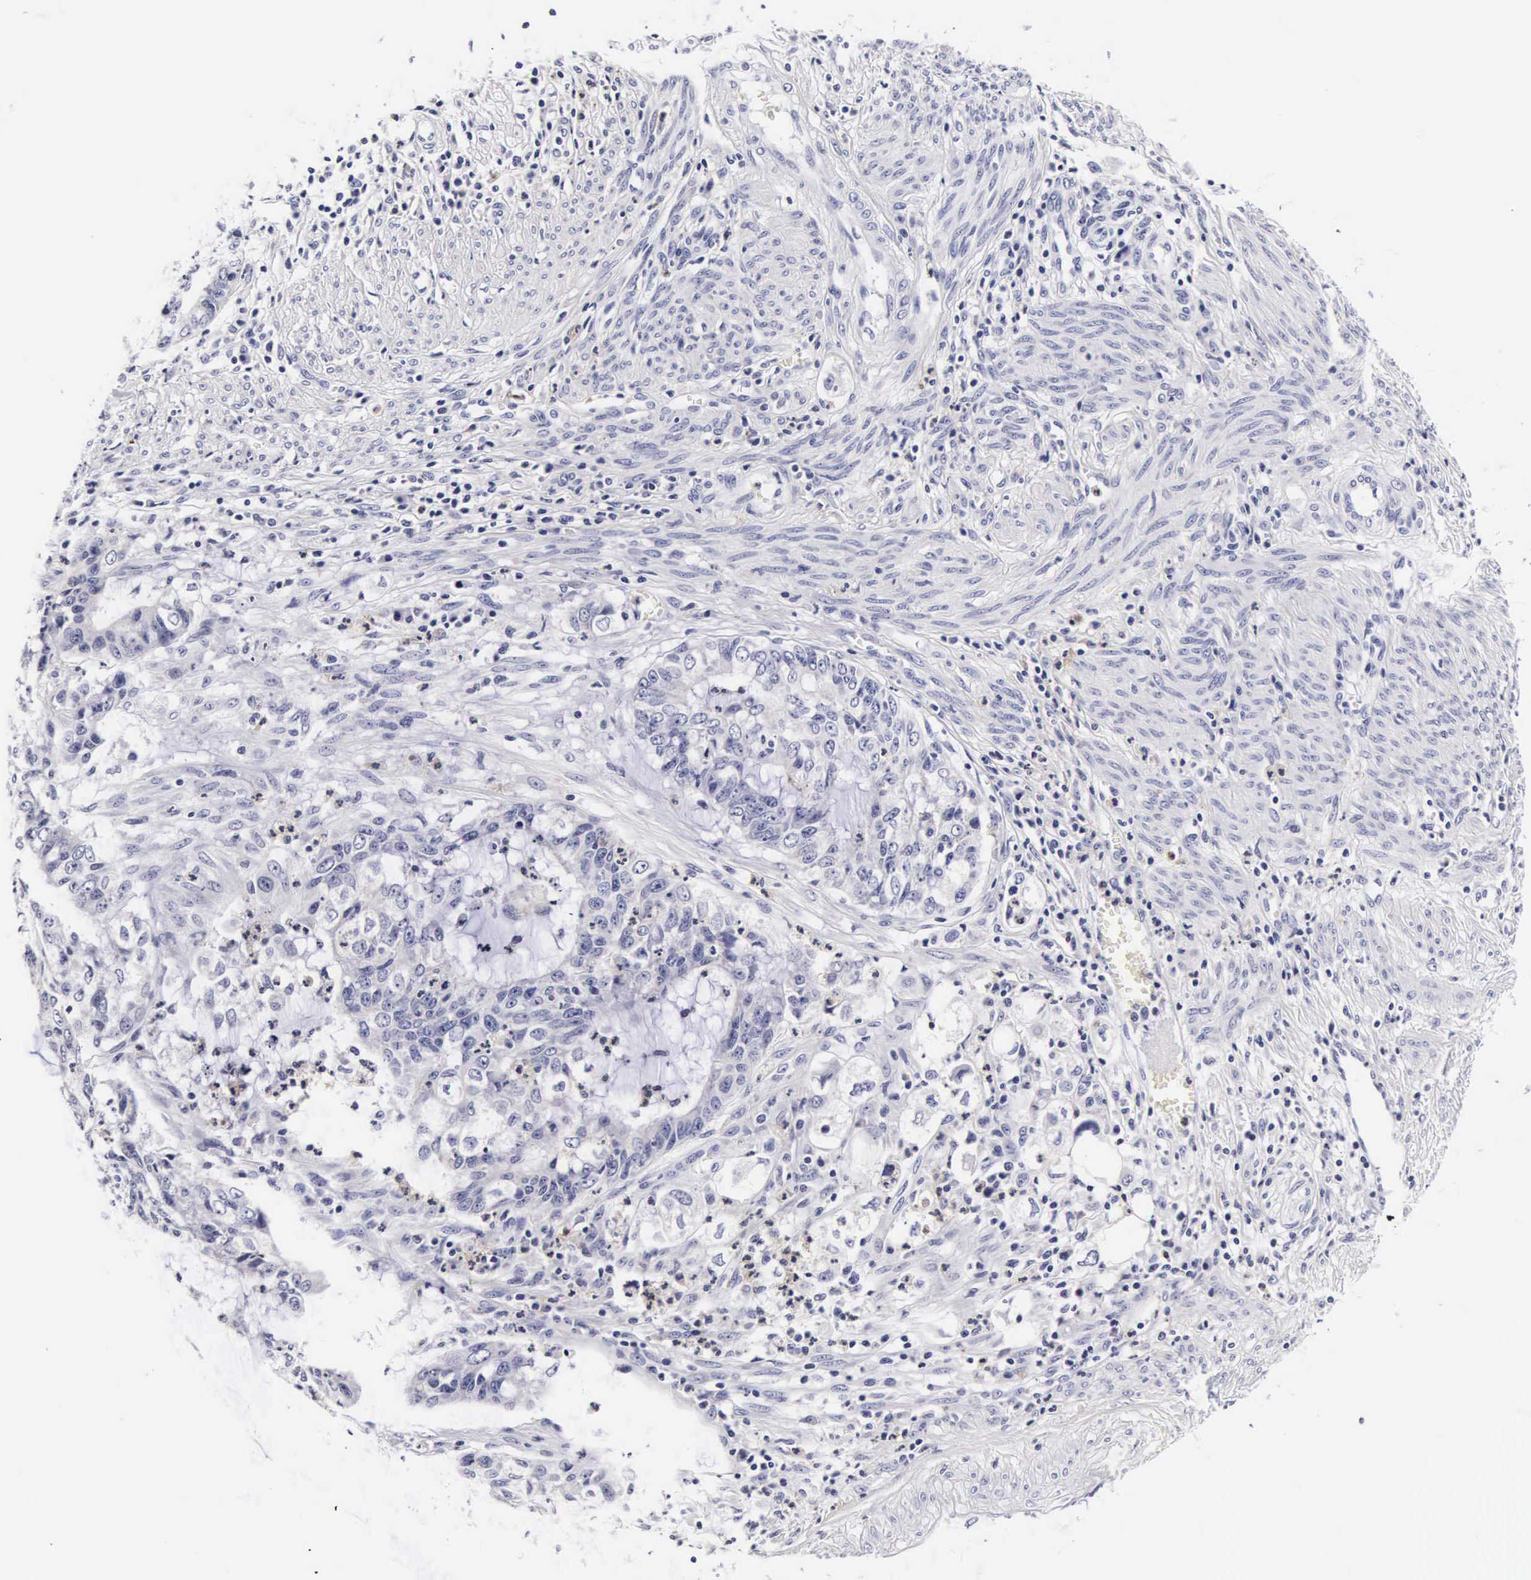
{"staining": {"intensity": "negative", "quantity": "none", "location": "none"}, "tissue": "endometrial cancer", "cell_type": "Tumor cells", "image_type": "cancer", "snomed": [{"axis": "morphology", "description": "Adenocarcinoma, NOS"}, {"axis": "topography", "description": "Endometrium"}], "caption": "A histopathology image of endometrial adenocarcinoma stained for a protein shows no brown staining in tumor cells.", "gene": "RNASE6", "patient": {"sex": "female", "age": 75}}